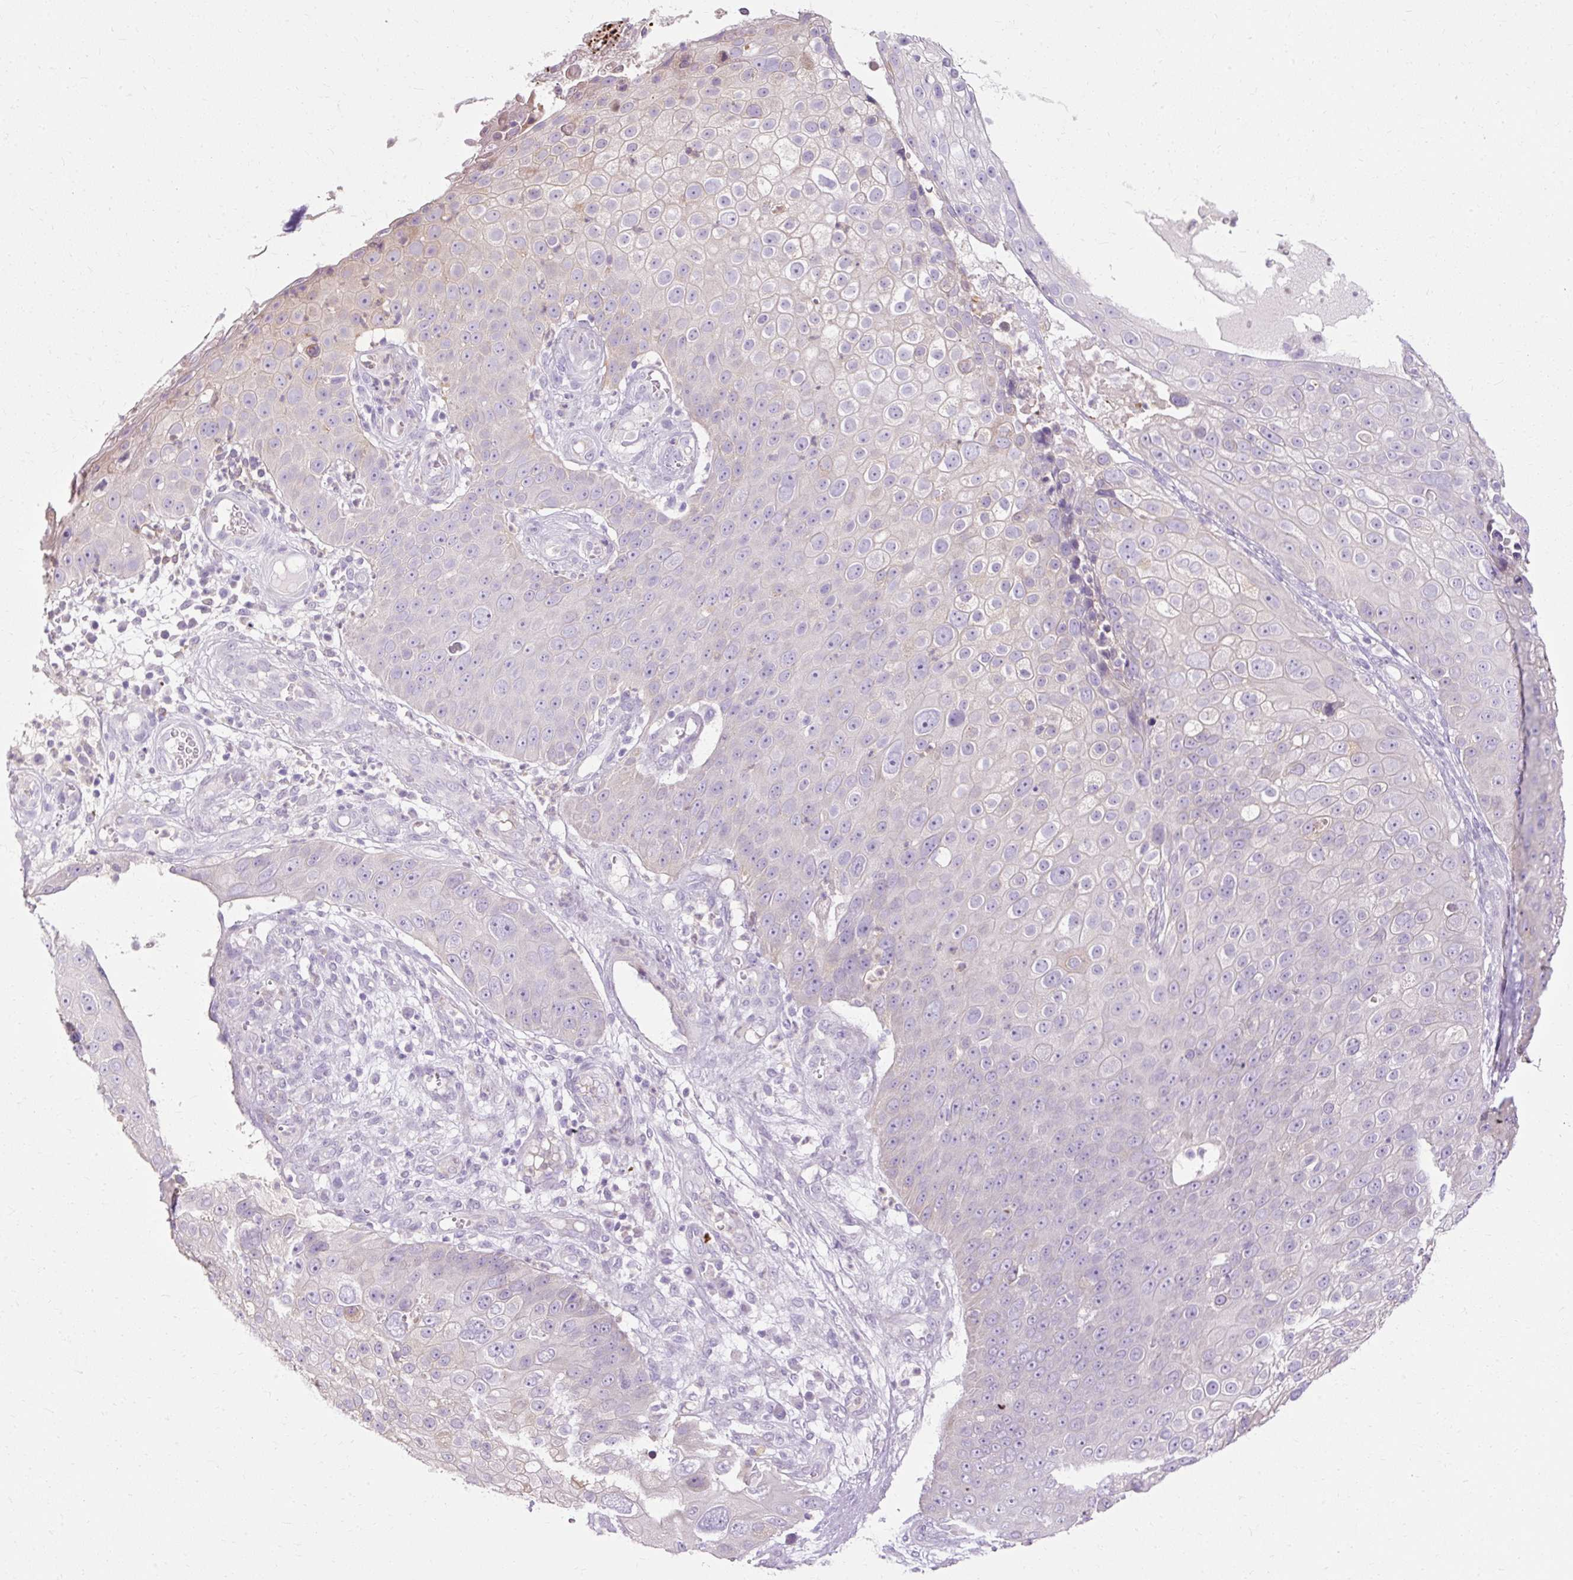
{"staining": {"intensity": "negative", "quantity": "none", "location": "none"}, "tissue": "skin cancer", "cell_type": "Tumor cells", "image_type": "cancer", "snomed": [{"axis": "morphology", "description": "Squamous cell carcinoma, NOS"}, {"axis": "topography", "description": "Skin"}], "caption": "This is a micrograph of immunohistochemistry (IHC) staining of skin cancer, which shows no expression in tumor cells.", "gene": "HSD11B1", "patient": {"sex": "male", "age": 71}}